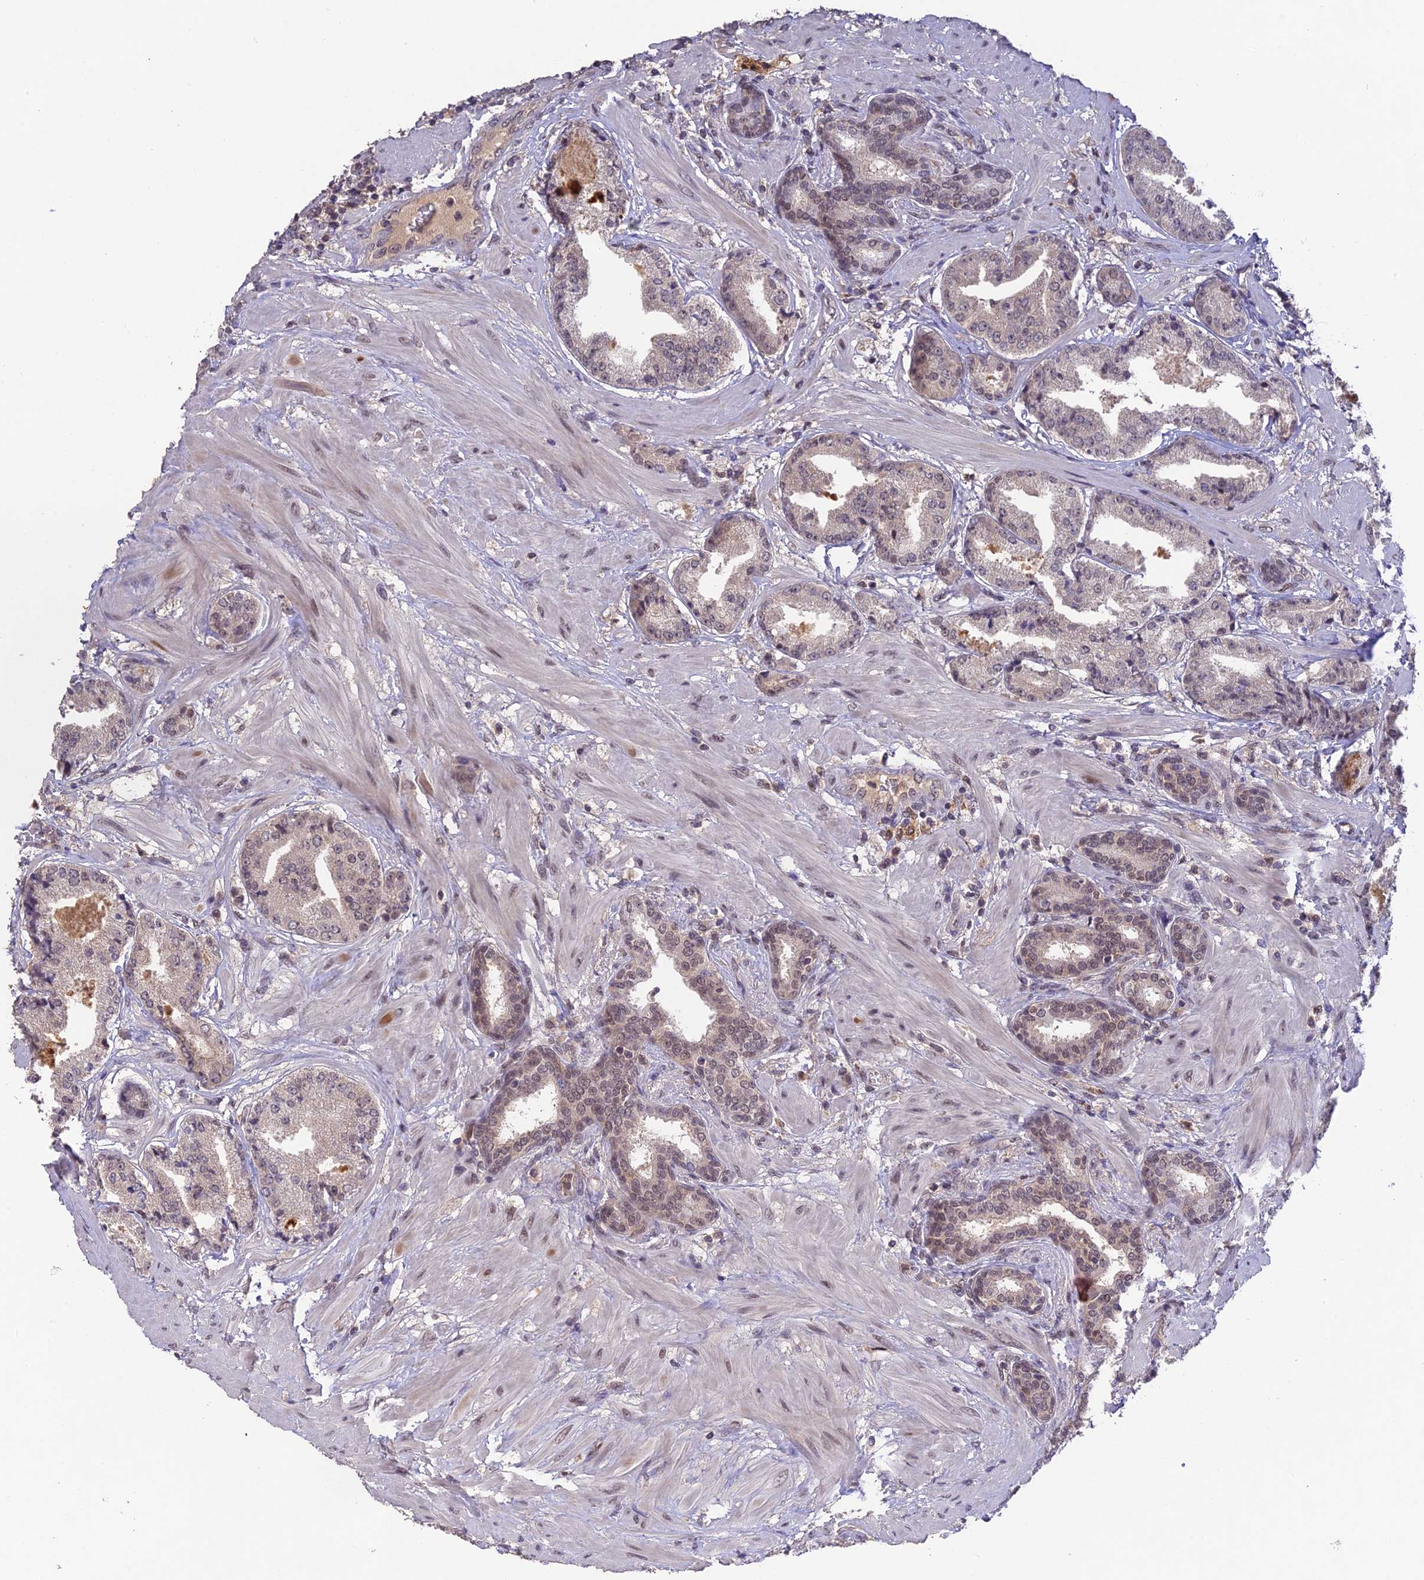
{"staining": {"intensity": "weak", "quantity": "<25%", "location": "cytoplasmic/membranous,nuclear"}, "tissue": "prostate cancer", "cell_type": "Tumor cells", "image_type": "cancer", "snomed": [{"axis": "morphology", "description": "Adenocarcinoma, High grade"}, {"axis": "topography", "description": "Prostate"}], "caption": "Immunohistochemical staining of human prostate cancer shows no significant positivity in tumor cells. (DAB immunohistochemistry (IHC), high magnification).", "gene": "ZNF436", "patient": {"sex": "male", "age": 63}}